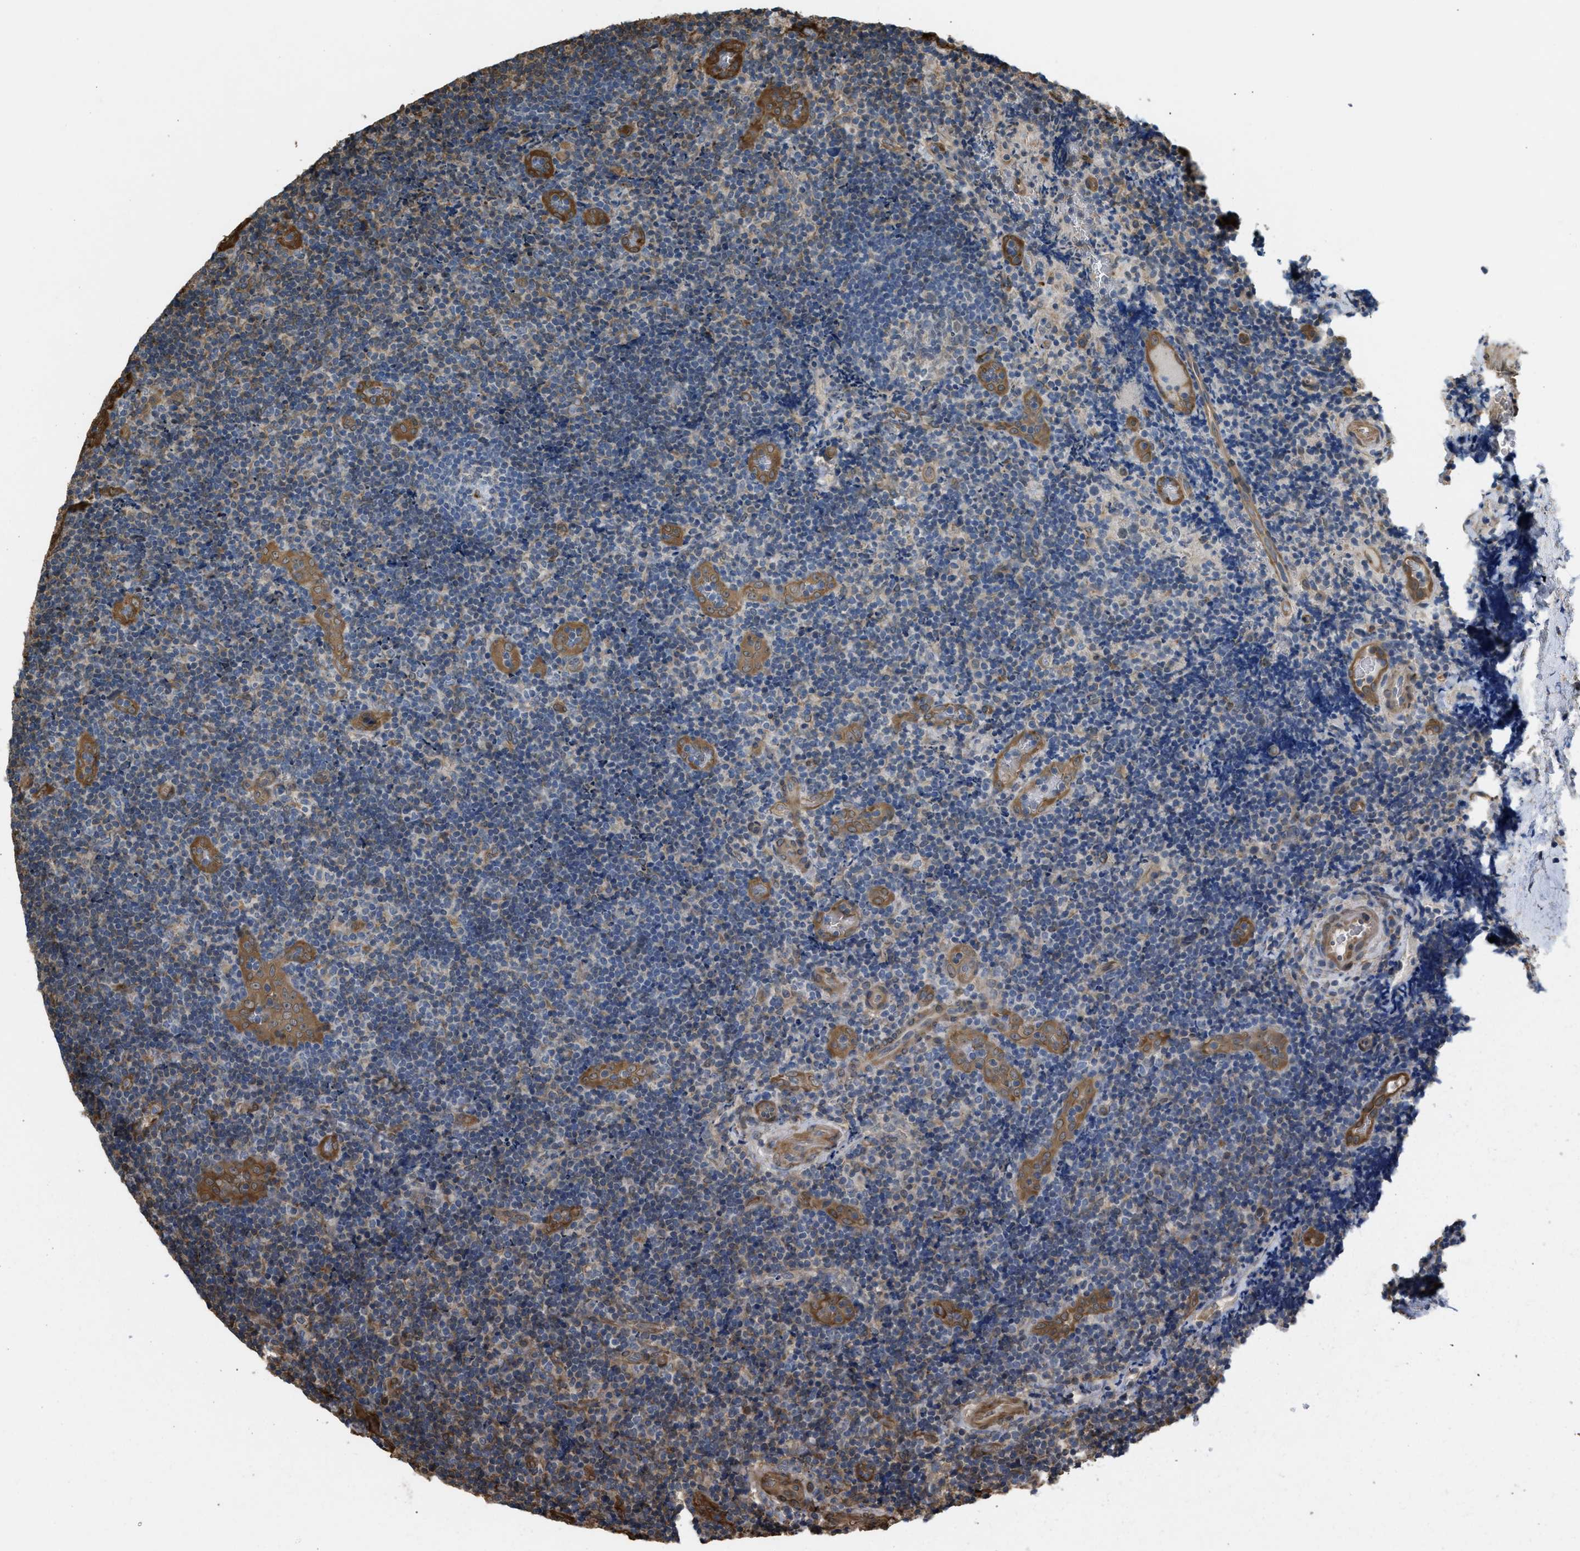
{"staining": {"intensity": "negative", "quantity": "none", "location": "none"}, "tissue": "lymphoma", "cell_type": "Tumor cells", "image_type": "cancer", "snomed": [{"axis": "morphology", "description": "Malignant lymphoma, non-Hodgkin's type, High grade"}, {"axis": "topography", "description": "Tonsil"}], "caption": "IHC histopathology image of human lymphoma stained for a protein (brown), which shows no staining in tumor cells.", "gene": "BAG3", "patient": {"sex": "female", "age": 36}}